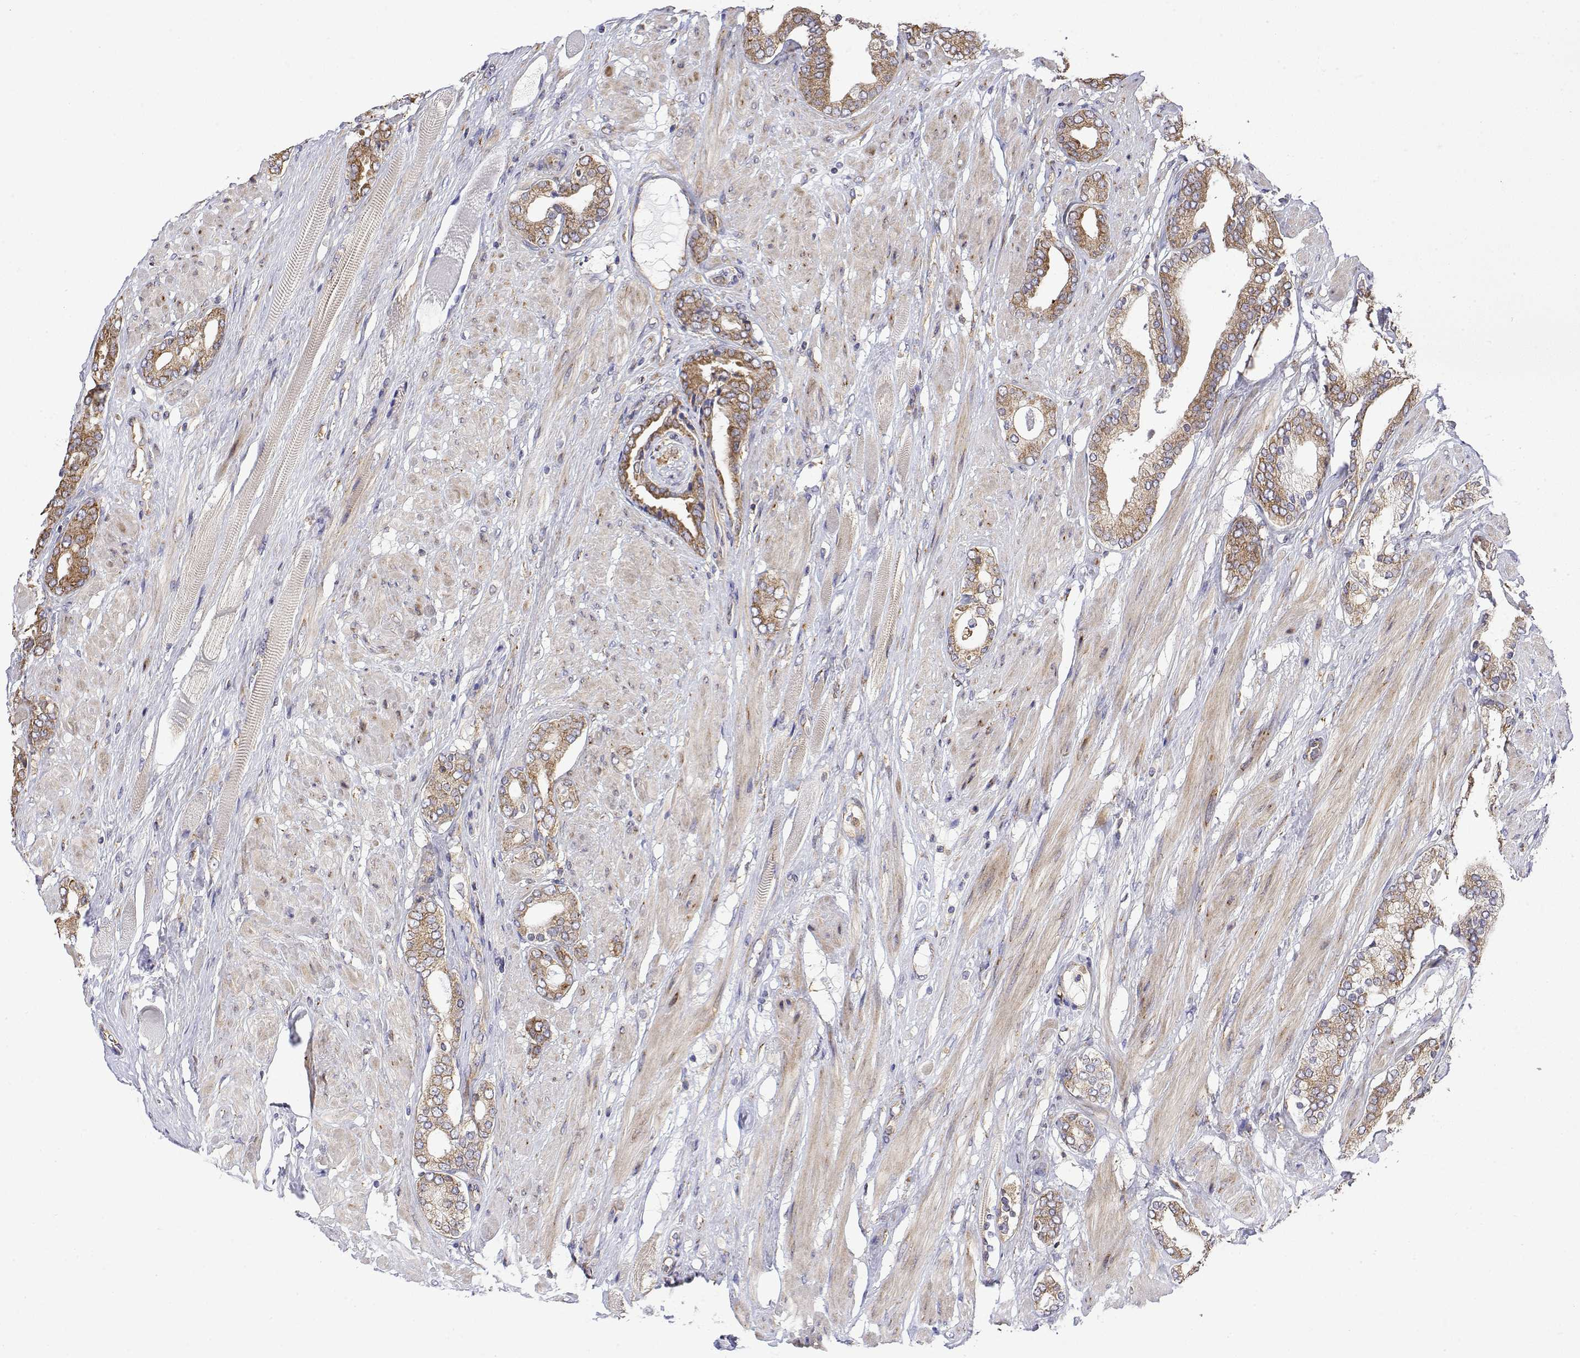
{"staining": {"intensity": "moderate", "quantity": ">75%", "location": "cytoplasmic/membranous"}, "tissue": "prostate cancer", "cell_type": "Tumor cells", "image_type": "cancer", "snomed": [{"axis": "morphology", "description": "Adenocarcinoma, High grade"}, {"axis": "topography", "description": "Prostate"}], "caption": "Immunohistochemistry (IHC) of human adenocarcinoma (high-grade) (prostate) exhibits medium levels of moderate cytoplasmic/membranous expression in about >75% of tumor cells. (DAB IHC, brown staining for protein, blue staining for nuclei).", "gene": "EEF1G", "patient": {"sex": "male", "age": 56}}